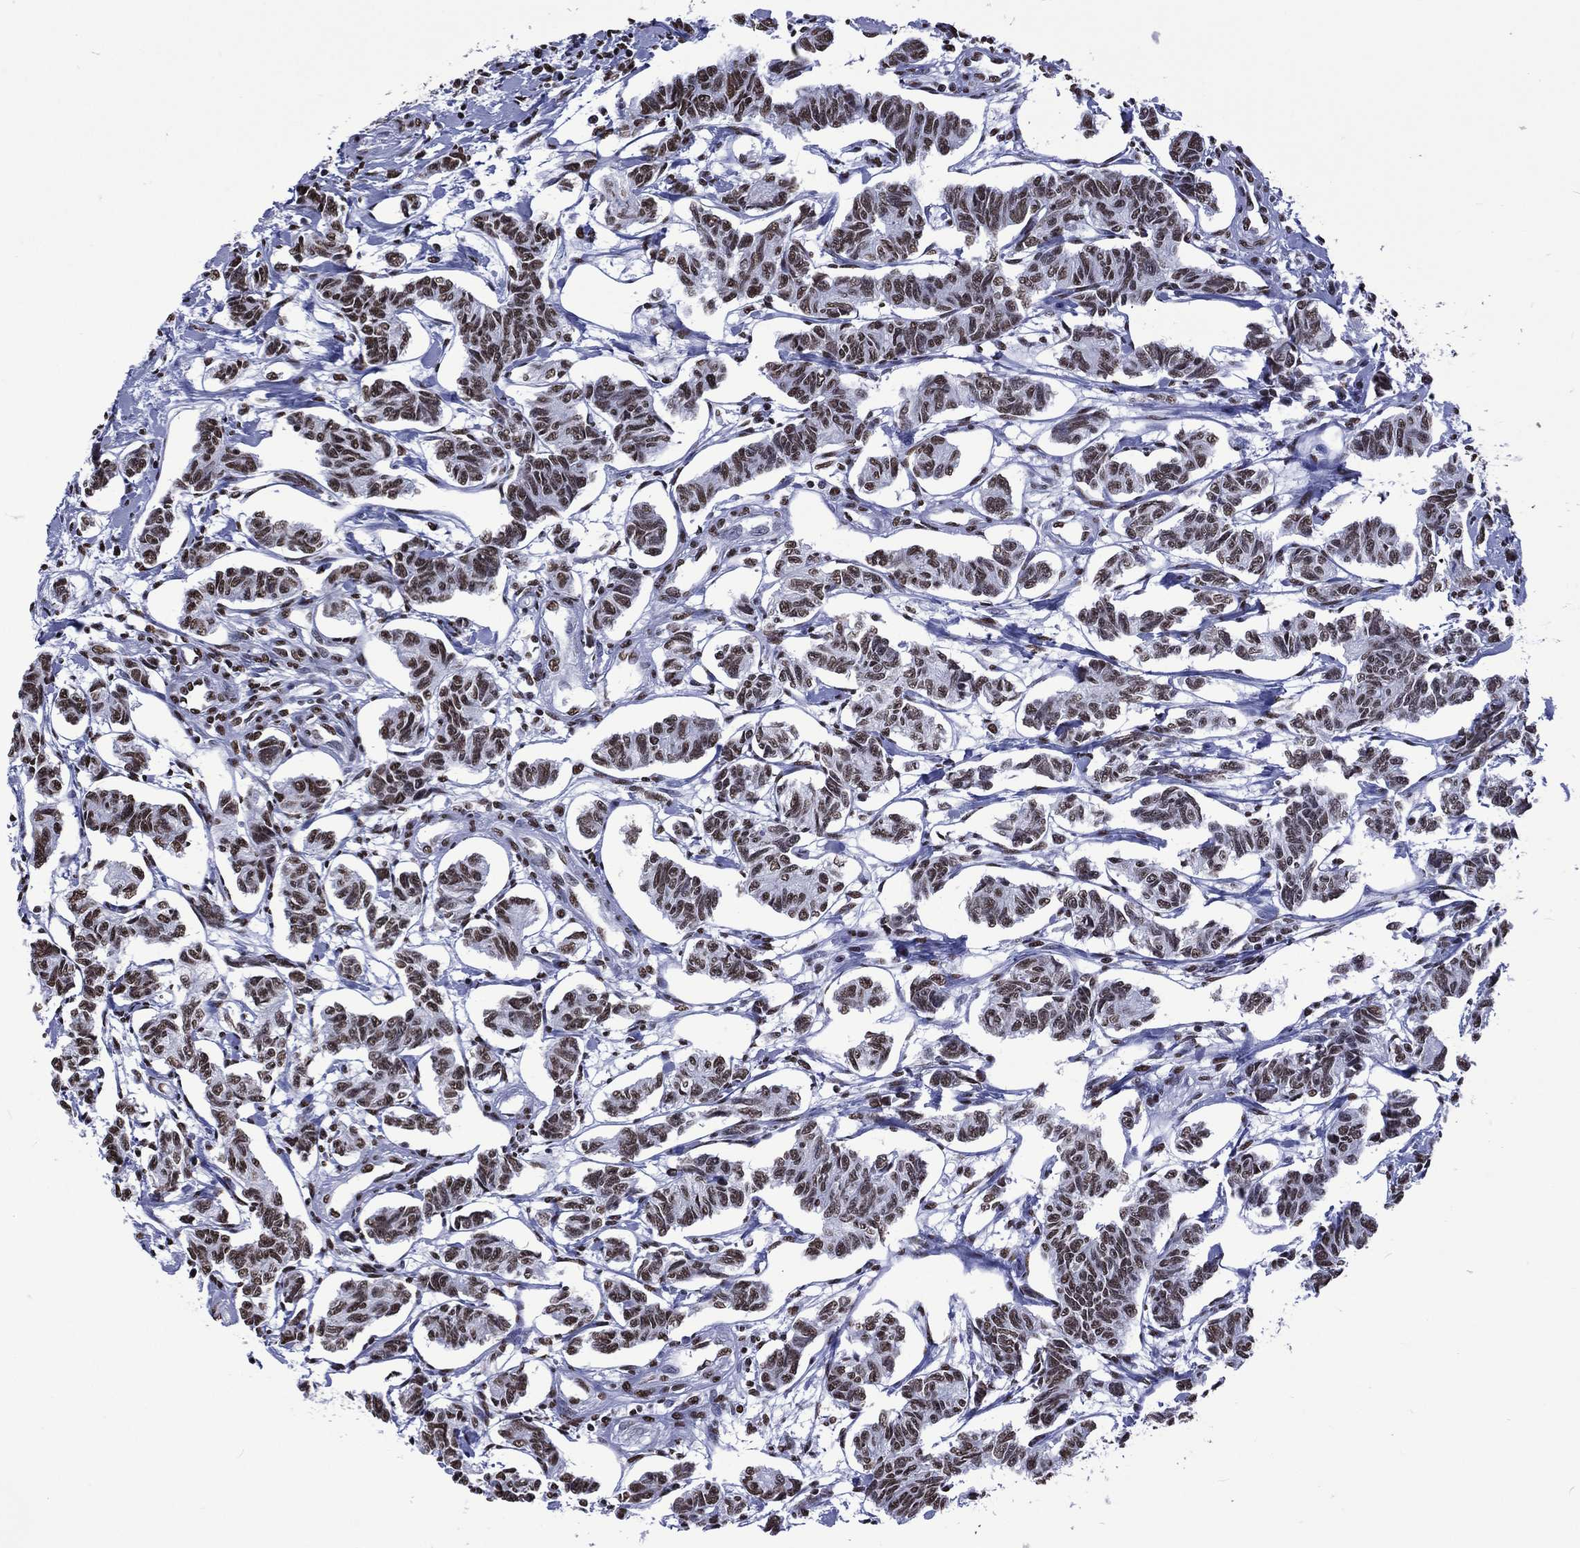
{"staining": {"intensity": "moderate", "quantity": ">75%", "location": "nuclear"}, "tissue": "carcinoid", "cell_type": "Tumor cells", "image_type": "cancer", "snomed": [{"axis": "morphology", "description": "Carcinoid, malignant, NOS"}, {"axis": "topography", "description": "Kidney"}], "caption": "IHC histopathology image of human carcinoid stained for a protein (brown), which demonstrates medium levels of moderate nuclear expression in about >75% of tumor cells.", "gene": "RETREG2", "patient": {"sex": "female", "age": 41}}